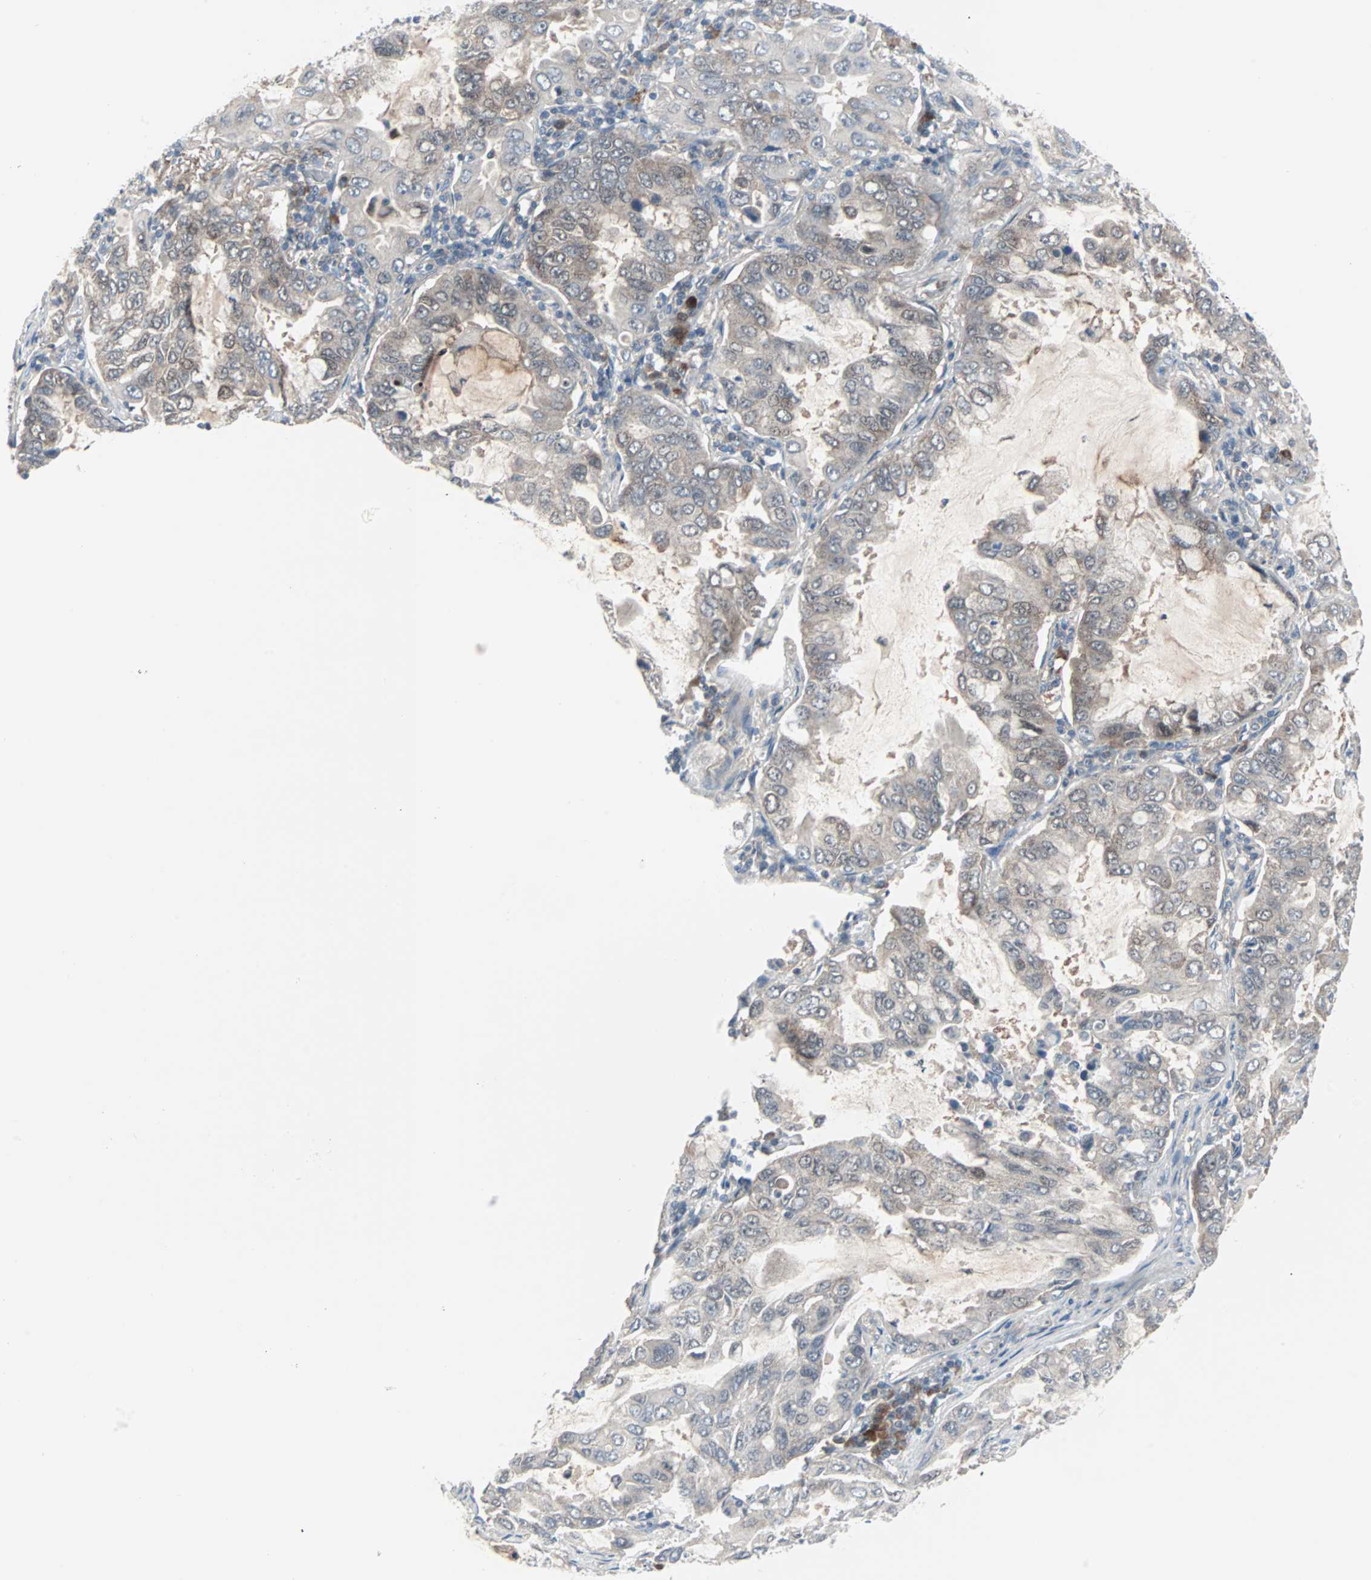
{"staining": {"intensity": "weak", "quantity": "<25%", "location": "cytoplasmic/membranous"}, "tissue": "lung cancer", "cell_type": "Tumor cells", "image_type": "cancer", "snomed": [{"axis": "morphology", "description": "Adenocarcinoma, NOS"}, {"axis": "topography", "description": "Lung"}], "caption": "This is an immunohistochemistry (IHC) histopathology image of human adenocarcinoma (lung). There is no expression in tumor cells.", "gene": "CASP3", "patient": {"sex": "male", "age": 64}}